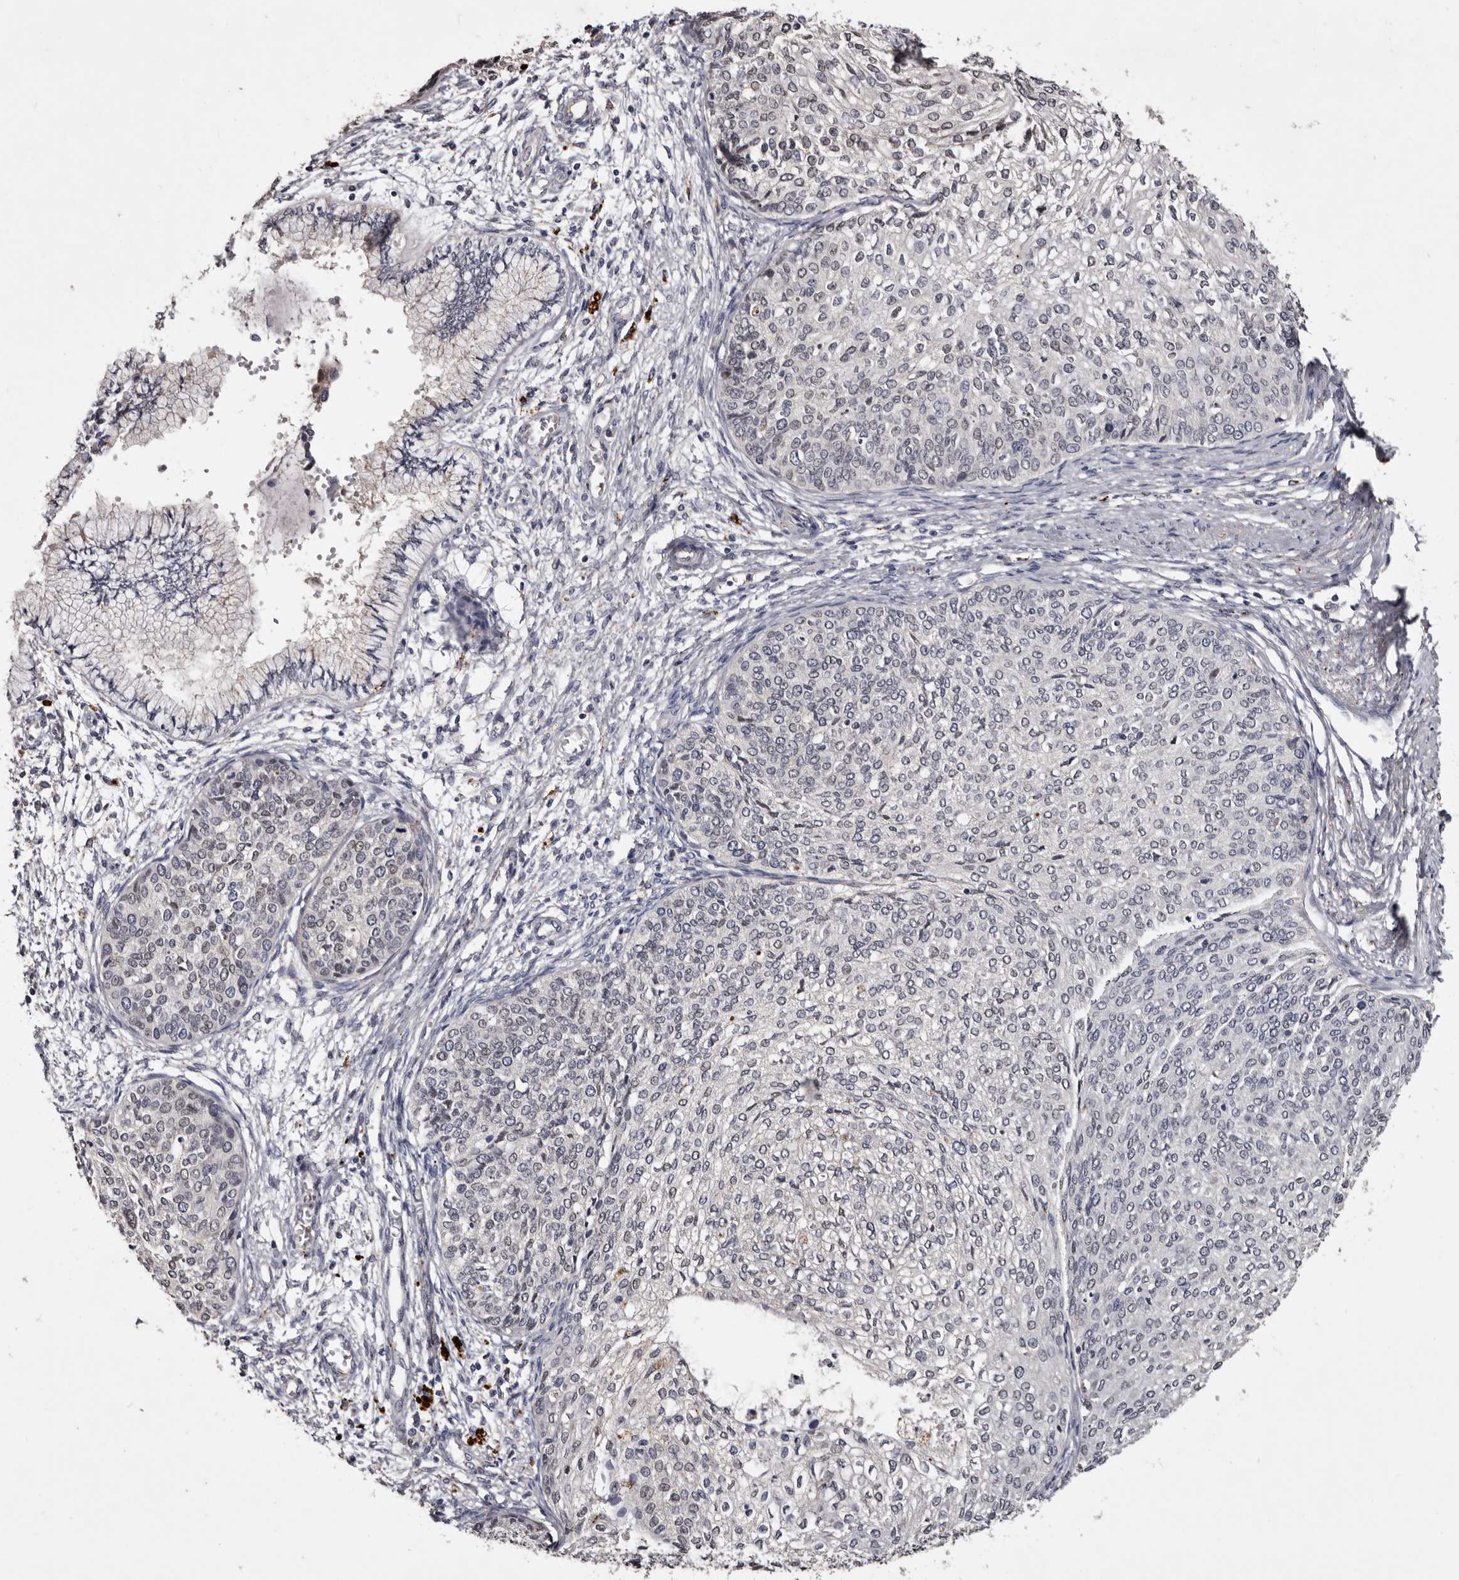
{"staining": {"intensity": "negative", "quantity": "none", "location": "none"}, "tissue": "cervical cancer", "cell_type": "Tumor cells", "image_type": "cancer", "snomed": [{"axis": "morphology", "description": "Squamous cell carcinoma, NOS"}, {"axis": "topography", "description": "Cervix"}], "caption": "This micrograph is of cervical cancer stained with immunohistochemistry to label a protein in brown with the nuclei are counter-stained blue. There is no staining in tumor cells.", "gene": "SLC10A4", "patient": {"sex": "female", "age": 37}}